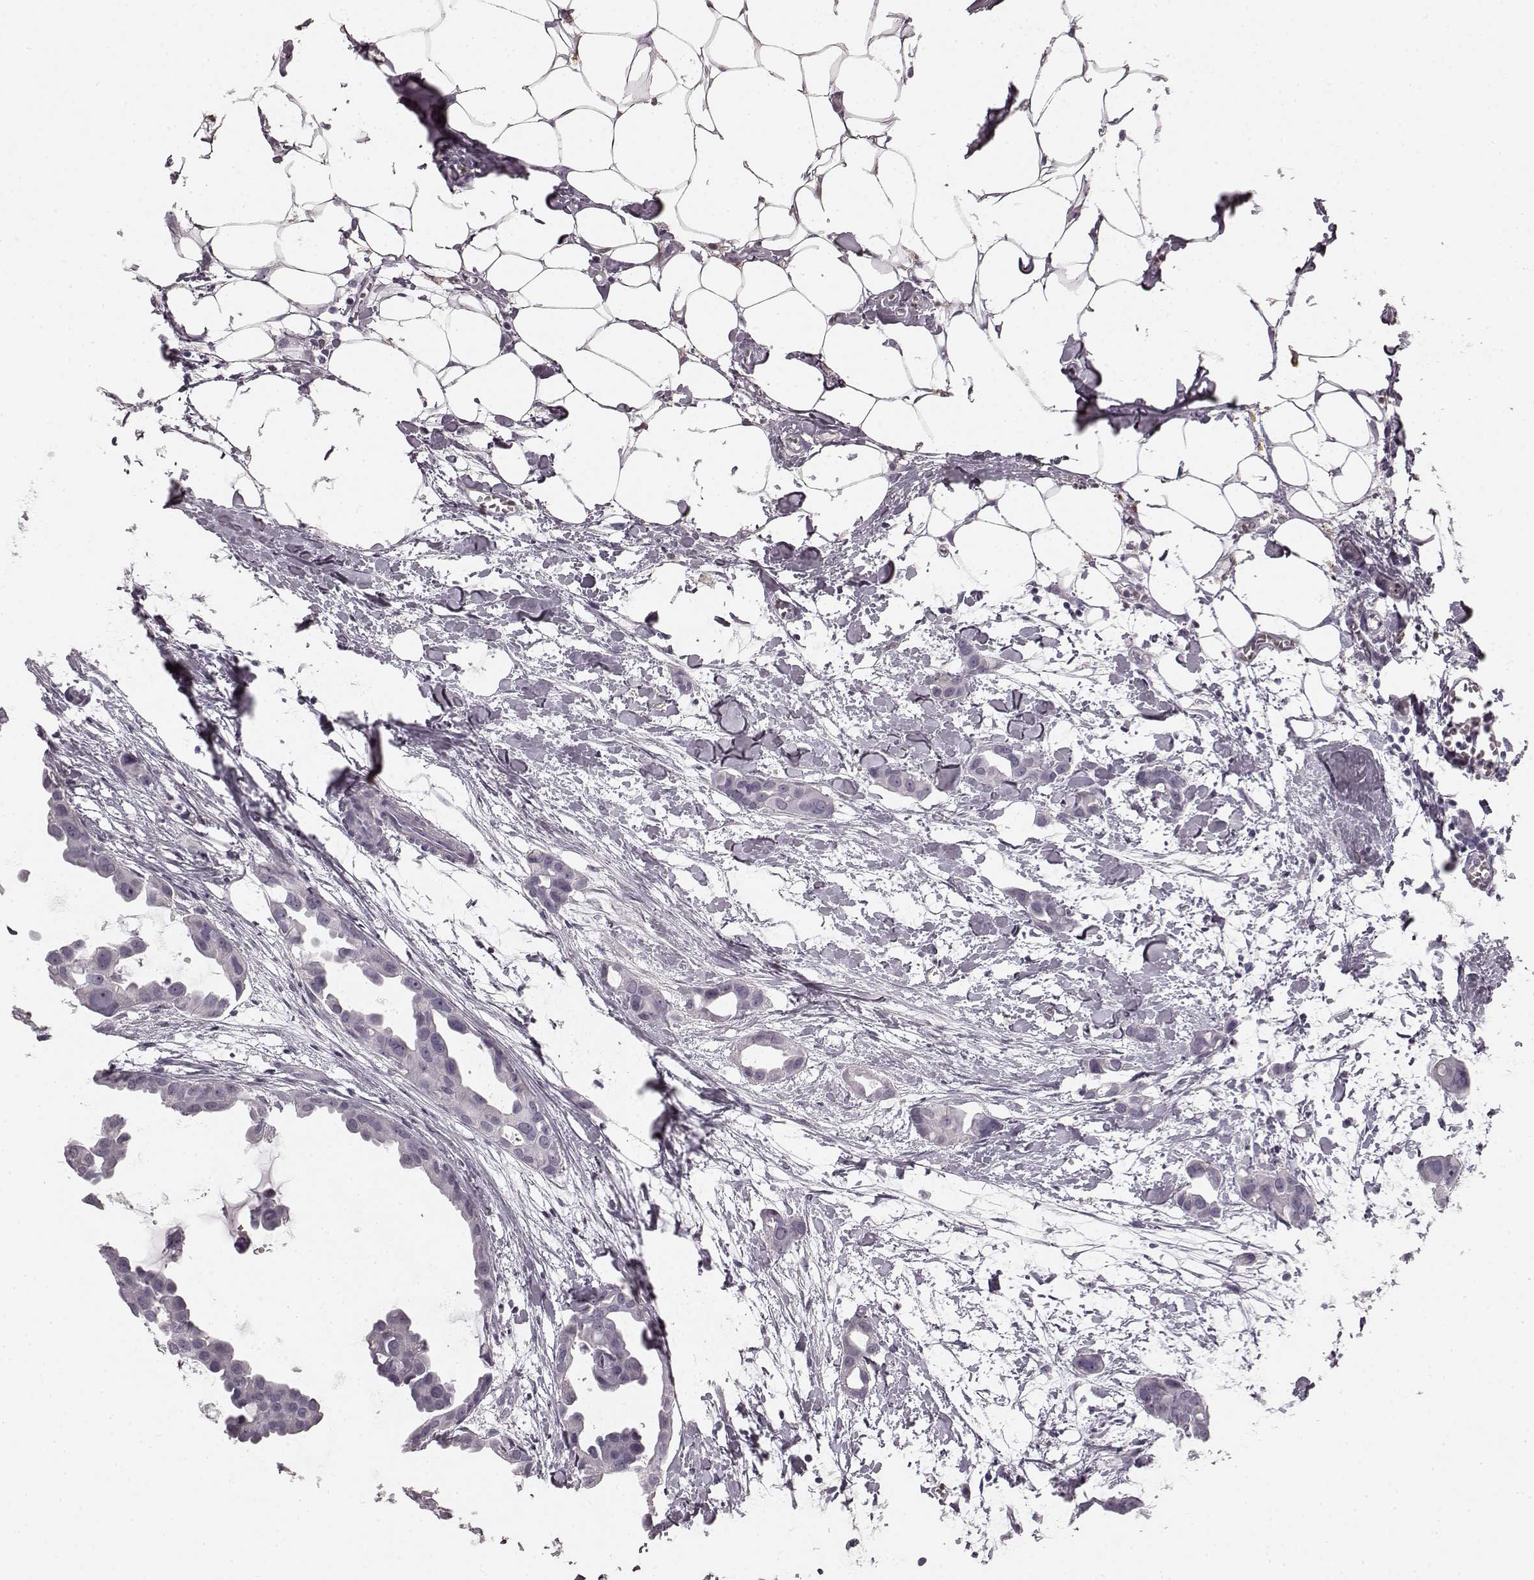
{"staining": {"intensity": "negative", "quantity": "none", "location": "none"}, "tissue": "breast cancer", "cell_type": "Tumor cells", "image_type": "cancer", "snomed": [{"axis": "morphology", "description": "Duct carcinoma"}, {"axis": "topography", "description": "Breast"}], "caption": "High magnification brightfield microscopy of breast cancer stained with DAB (brown) and counterstained with hematoxylin (blue): tumor cells show no significant positivity. The staining was performed using DAB to visualize the protein expression in brown, while the nuclei were stained in blue with hematoxylin (Magnification: 20x).", "gene": "TMPRSS15", "patient": {"sex": "female", "age": 38}}